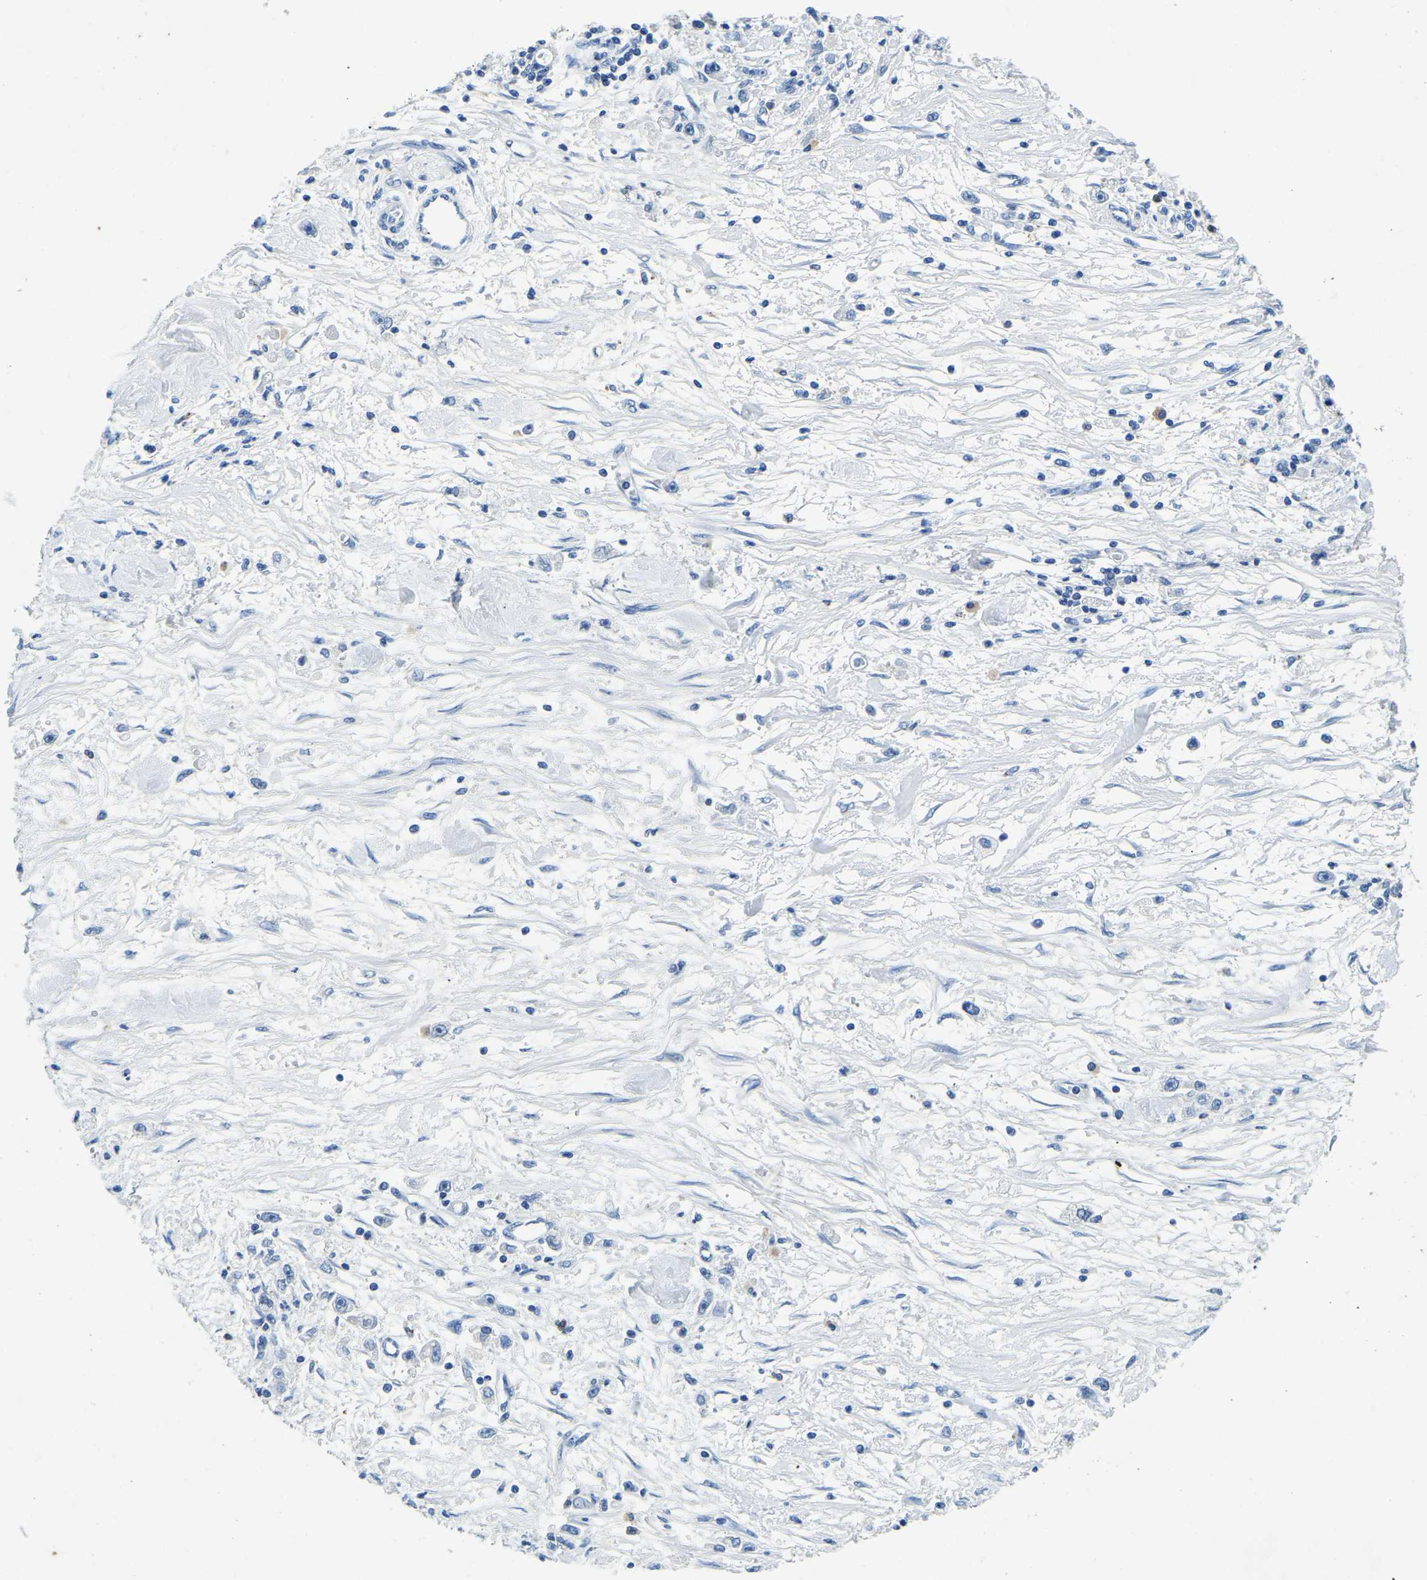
{"staining": {"intensity": "negative", "quantity": "none", "location": "none"}, "tissue": "stomach cancer", "cell_type": "Tumor cells", "image_type": "cancer", "snomed": [{"axis": "morphology", "description": "Adenocarcinoma, NOS"}, {"axis": "topography", "description": "Stomach"}], "caption": "Tumor cells show no significant positivity in stomach adenocarcinoma.", "gene": "UBN2", "patient": {"sex": "female", "age": 59}}